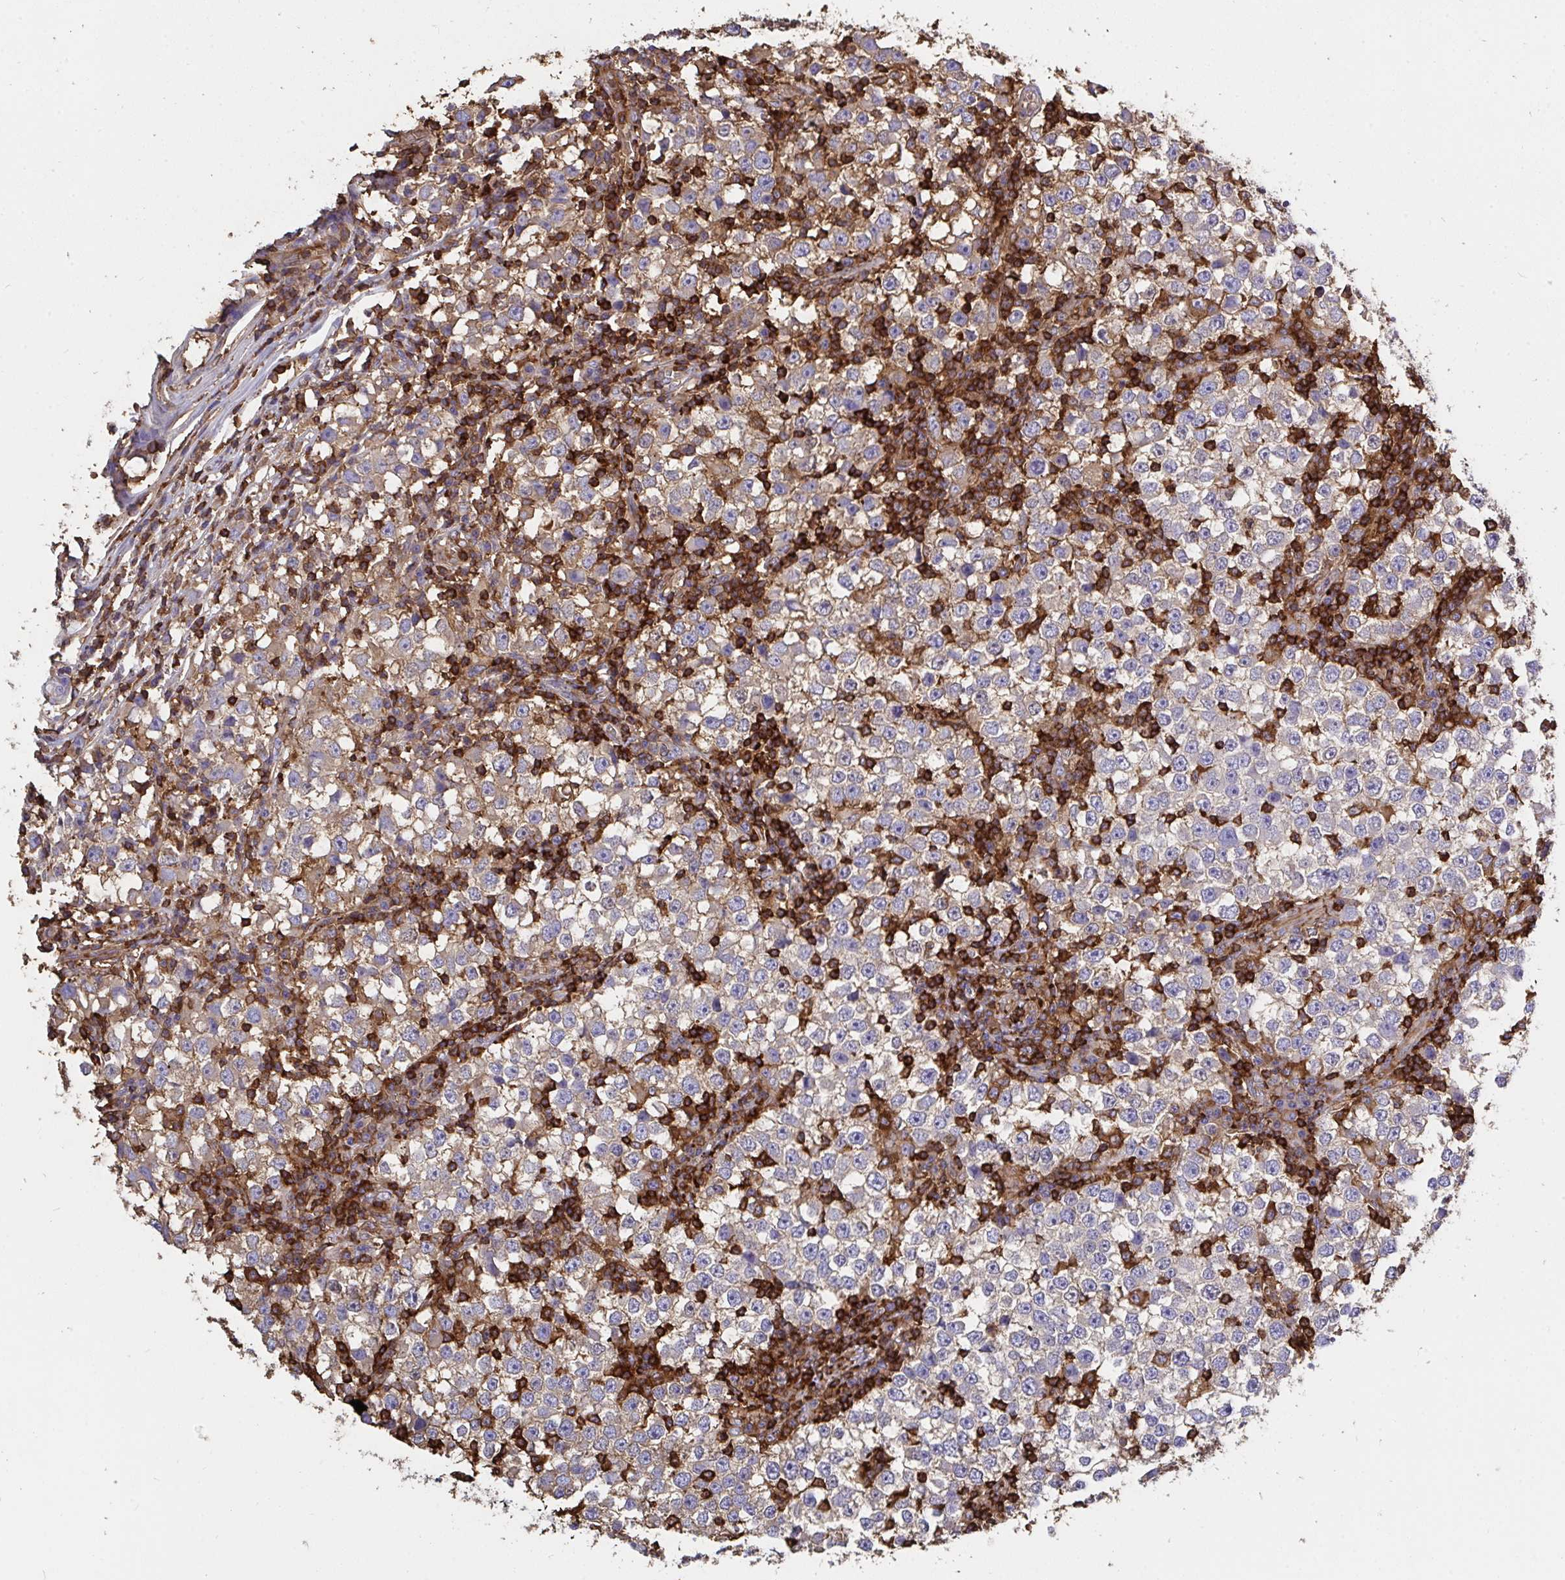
{"staining": {"intensity": "weak", "quantity": "25%-75%", "location": "cytoplasmic/membranous"}, "tissue": "testis cancer", "cell_type": "Tumor cells", "image_type": "cancer", "snomed": [{"axis": "morphology", "description": "Seminoma, NOS"}, {"axis": "topography", "description": "Testis"}], "caption": "IHC histopathology image of testis cancer (seminoma) stained for a protein (brown), which exhibits low levels of weak cytoplasmic/membranous positivity in about 25%-75% of tumor cells.", "gene": "CFL1", "patient": {"sex": "male", "age": 65}}